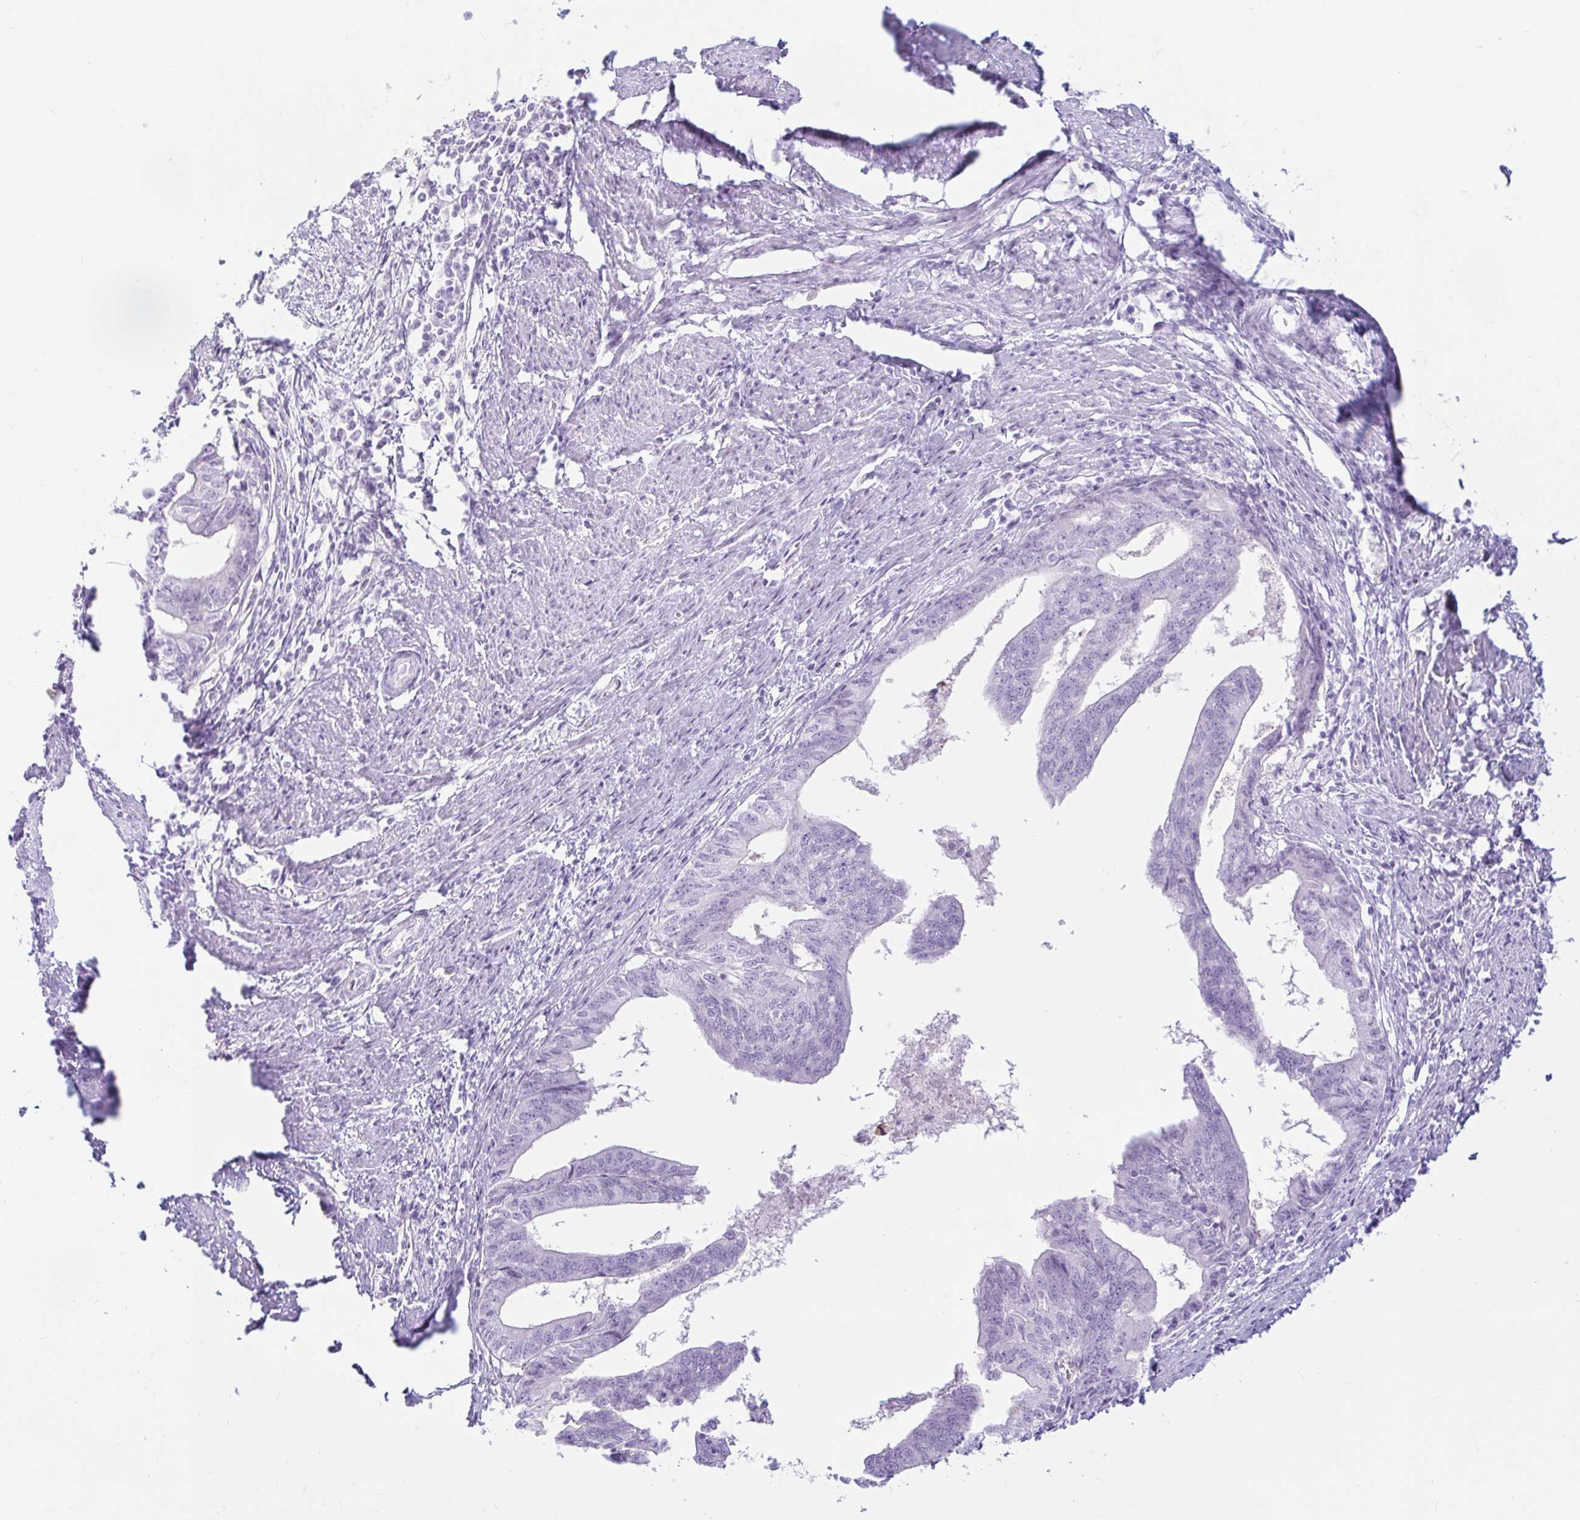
{"staining": {"intensity": "negative", "quantity": "none", "location": "none"}, "tissue": "endometrial cancer", "cell_type": "Tumor cells", "image_type": "cancer", "snomed": [{"axis": "morphology", "description": "Adenocarcinoma, NOS"}, {"axis": "topography", "description": "Endometrium"}], "caption": "This is an immunohistochemistry (IHC) image of adenocarcinoma (endometrial). There is no positivity in tumor cells.", "gene": "ERICH6", "patient": {"sex": "female", "age": 65}}